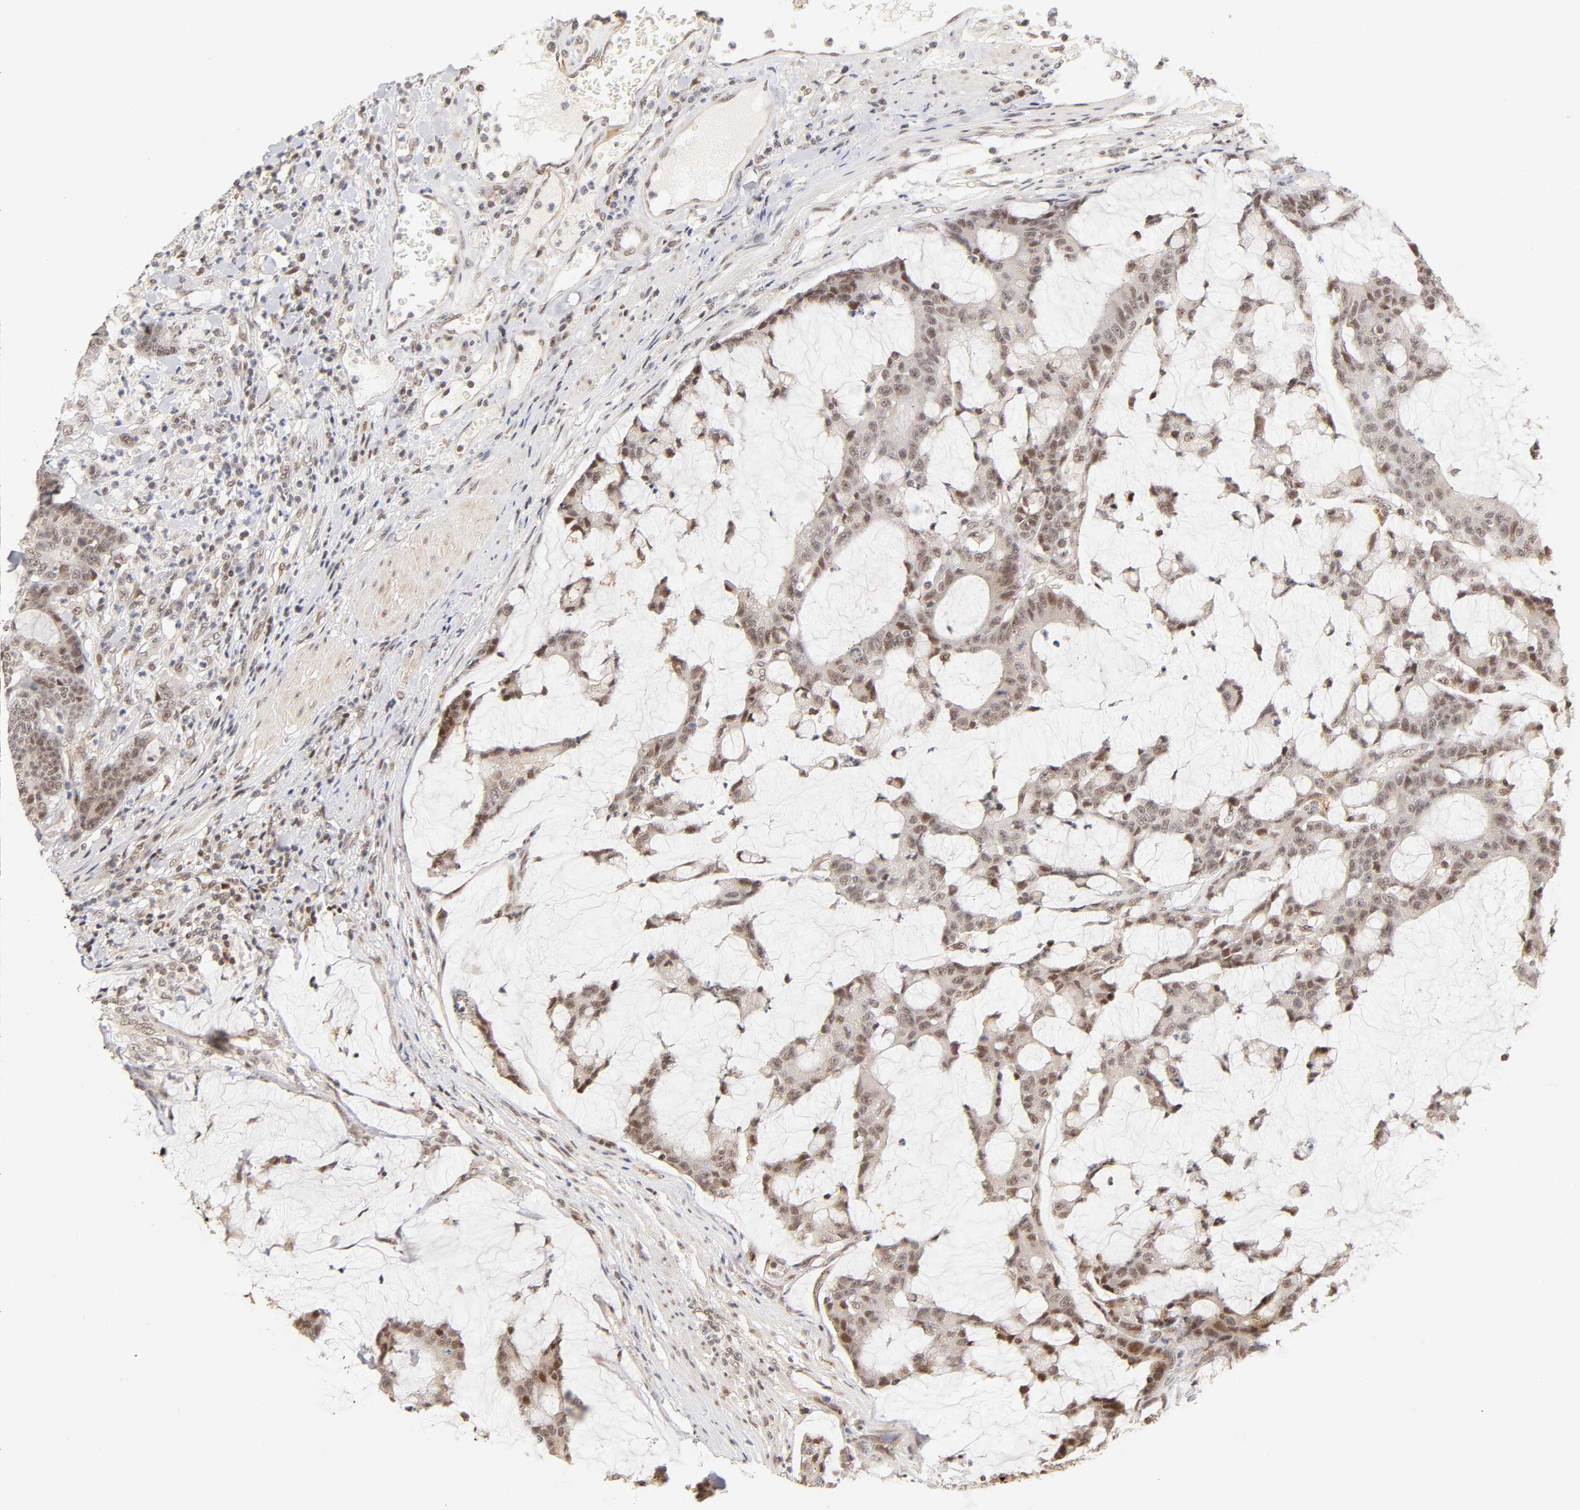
{"staining": {"intensity": "weak", "quantity": "25%-75%", "location": "cytoplasmic/membranous,nuclear"}, "tissue": "colorectal cancer", "cell_type": "Tumor cells", "image_type": "cancer", "snomed": [{"axis": "morphology", "description": "Adenocarcinoma, NOS"}, {"axis": "topography", "description": "Colon"}], "caption": "A brown stain labels weak cytoplasmic/membranous and nuclear positivity of a protein in colorectal adenocarcinoma tumor cells.", "gene": "TAF10", "patient": {"sex": "female", "age": 84}}